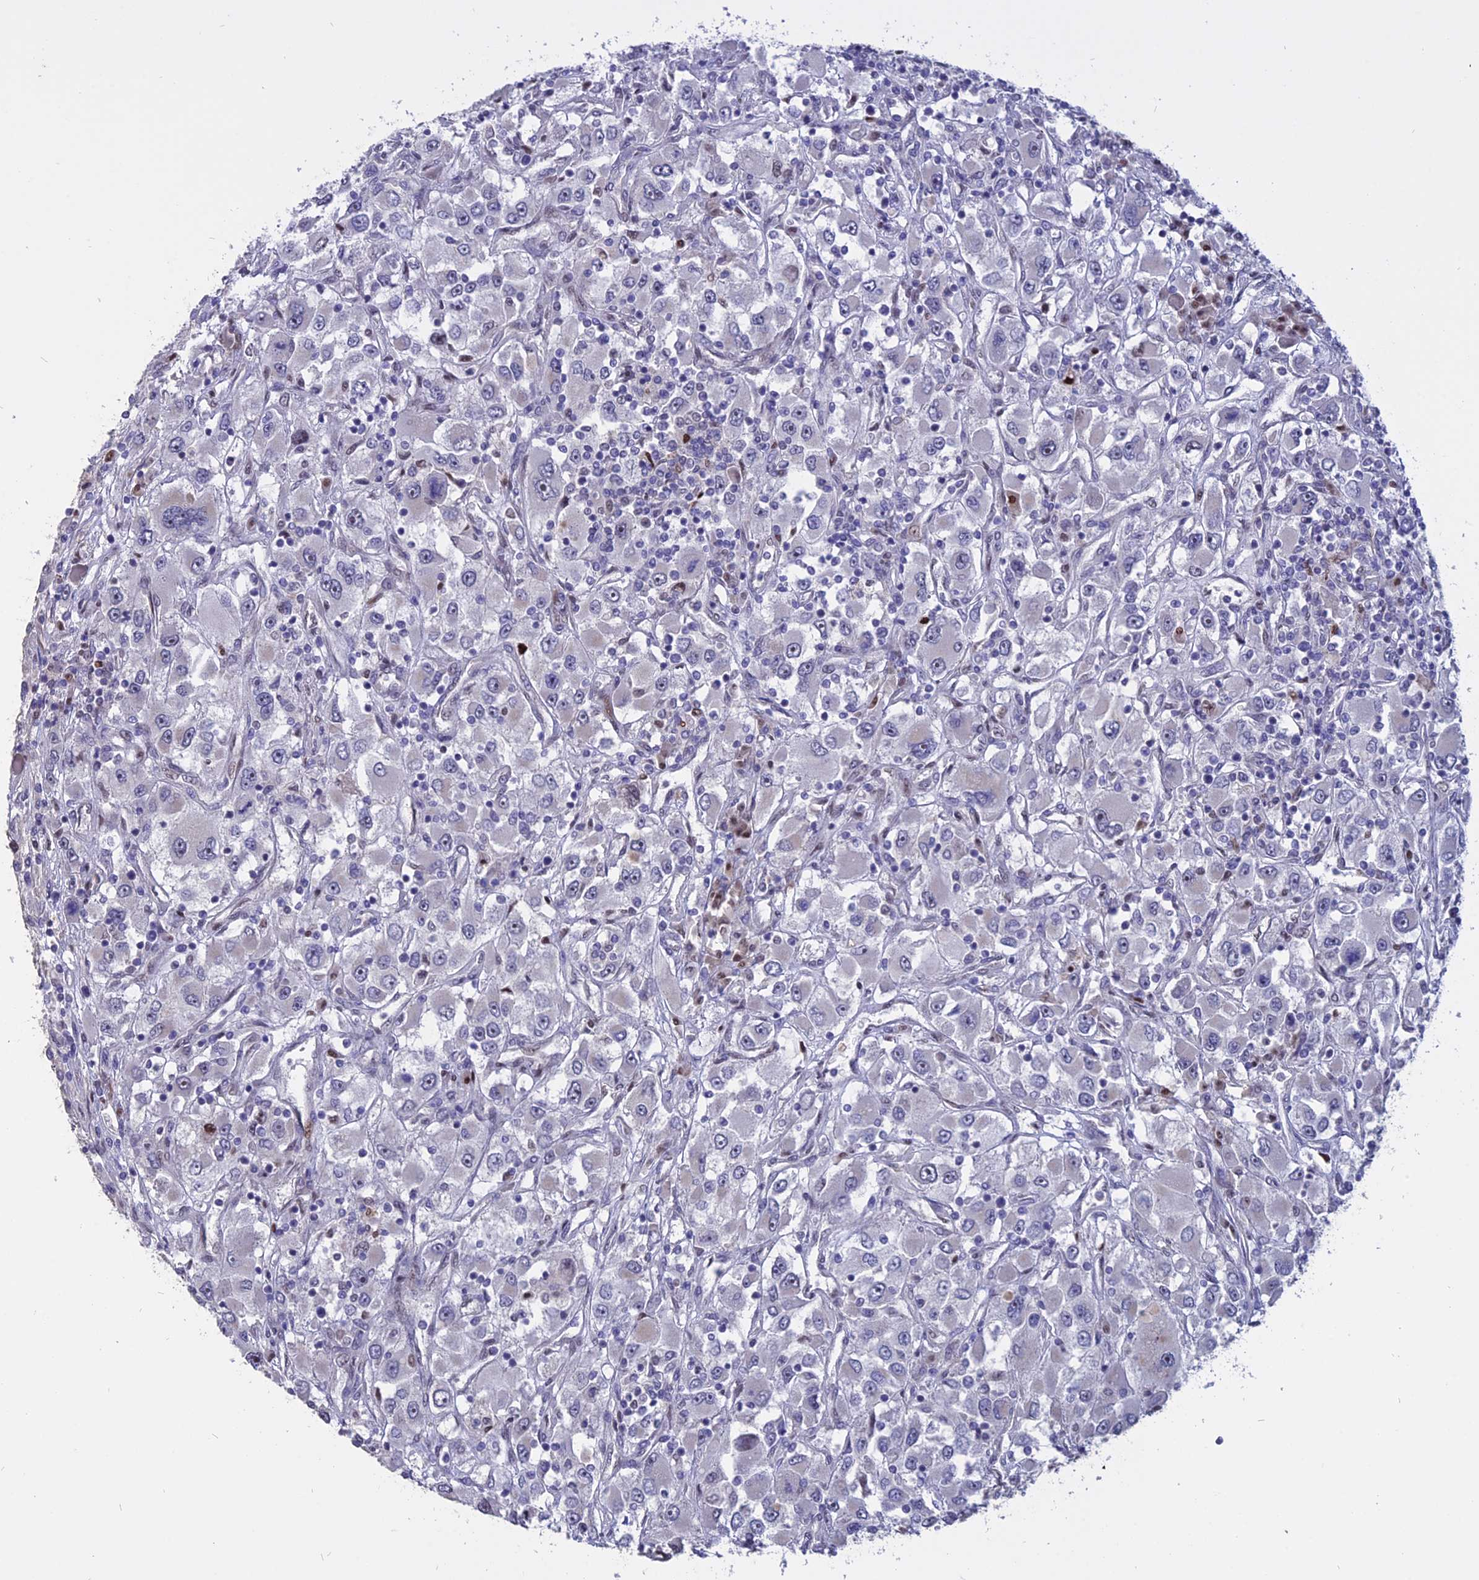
{"staining": {"intensity": "negative", "quantity": "none", "location": "none"}, "tissue": "renal cancer", "cell_type": "Tumor cells", "image_type": "cancer", "snomed": [{"axis": "morphology", "description": "Adenocarcinoma, NOS"}, {"axis": "topography", "description": "Kidney"}], "caption": "IHC histopathology image of human renal cancer stained for a protein (brown), which displays no positivity in tumor cells. (Immunohistochemistry (ihc), brightfield microscopy, high magnification).", "gene": "TMEM263", "patient": {"sex": "female", "age": 52}}